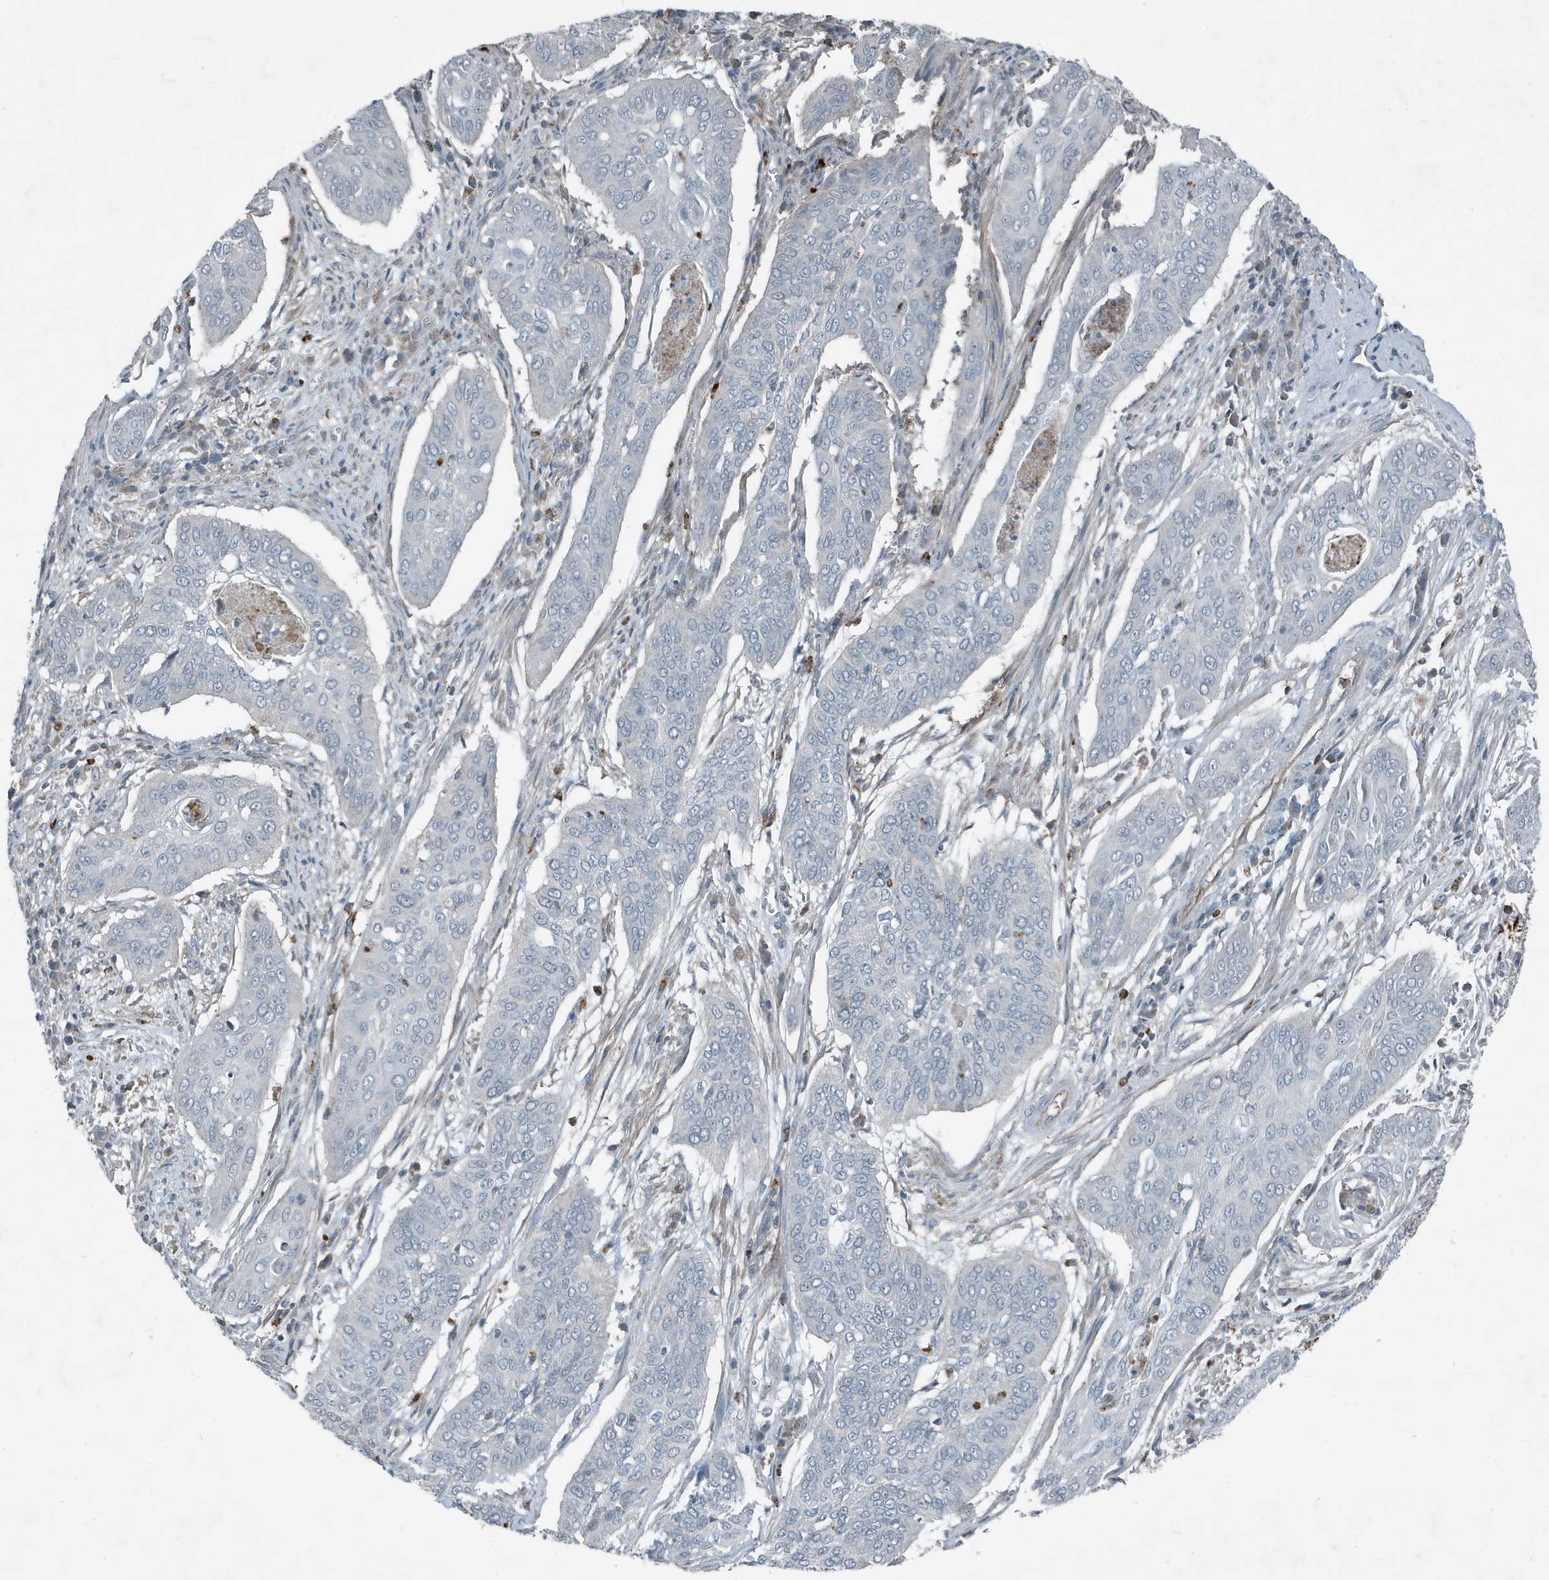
{"staining": {"intensity": "negative", "quantity": "none", "location": "none"}, "tissue": "cervical cancer", "cell_type": "Tumor cells", "image_type": "cancer", "snomed": [{"axis": "morphology", "description": "Squamous cell carcinoma, NOS"}, {"axis": "topography", "description": "Cervix"}], "caption": "Cervical squamous cell carcinoma stained for a protein using immunohistochemistry shows no staining tumor cells.", "gene": "DAPP1", "patient": {"sex": "female", "age": 39}}